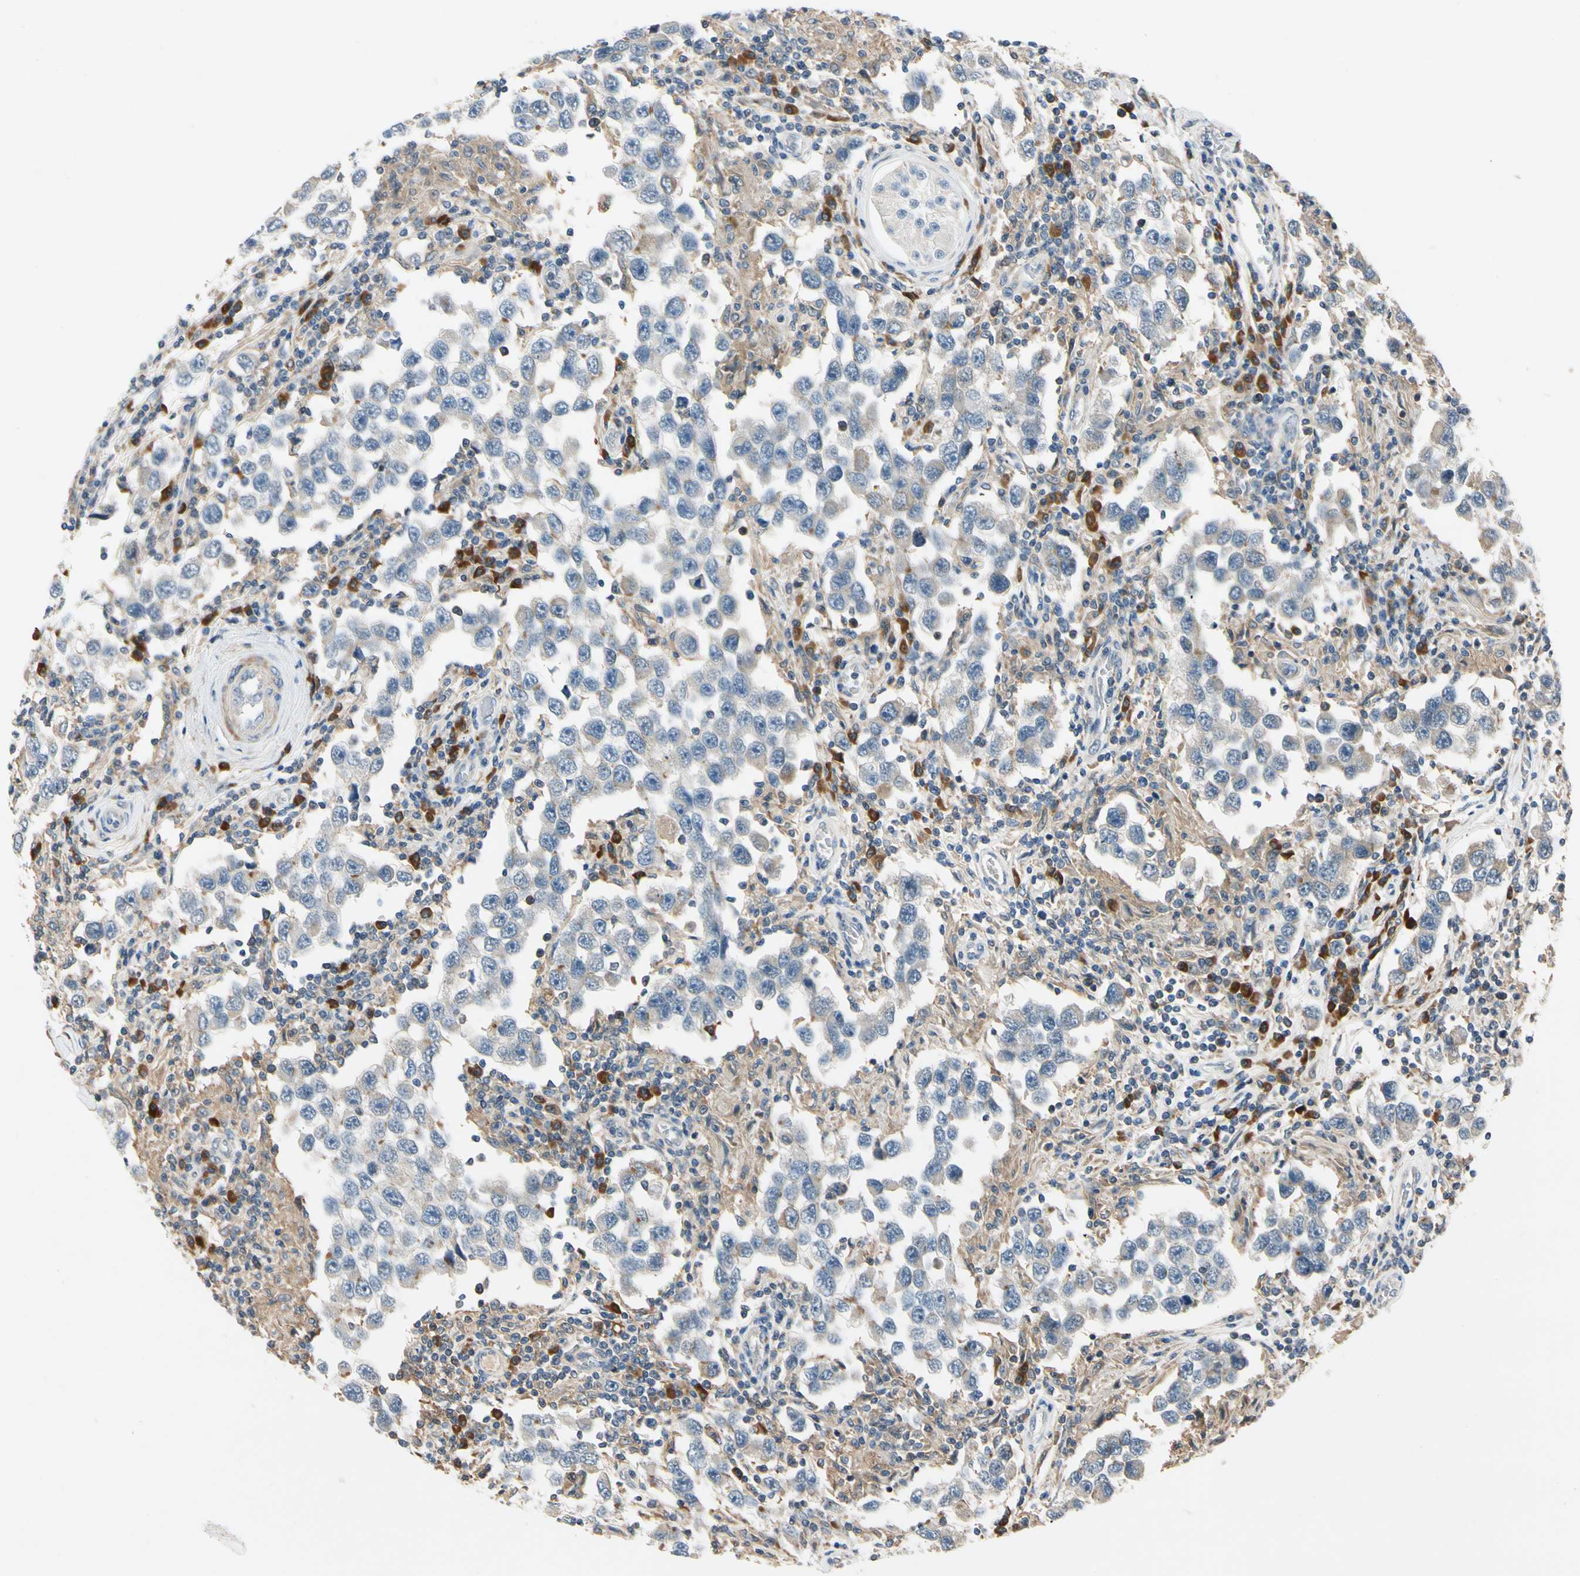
{"staining": {"intensity": "weak", "quantity": "25%-75%", "location": "cytoplasmic/membranous"}, "tissue": "testis cancer", "cell_type": "Tumor cells", "image_type": "cancer", "snomed": [{"axis": "morphology", "description": "Carcinoma, Embryonal, NOS"}, {"axis": "topography", "description": "Testis"}], "caption": "Protein staining of testis cancer tissue reveals weak cytoplasmic/membranous positivity in about 25%-75% of tumor cells. (DAB (3,3'-diaminobenzidine) = brown stain, brightfield microscopy at high magnification).", "gene": "WIPI1", "patient": {"sex": "male", "age": 21}}